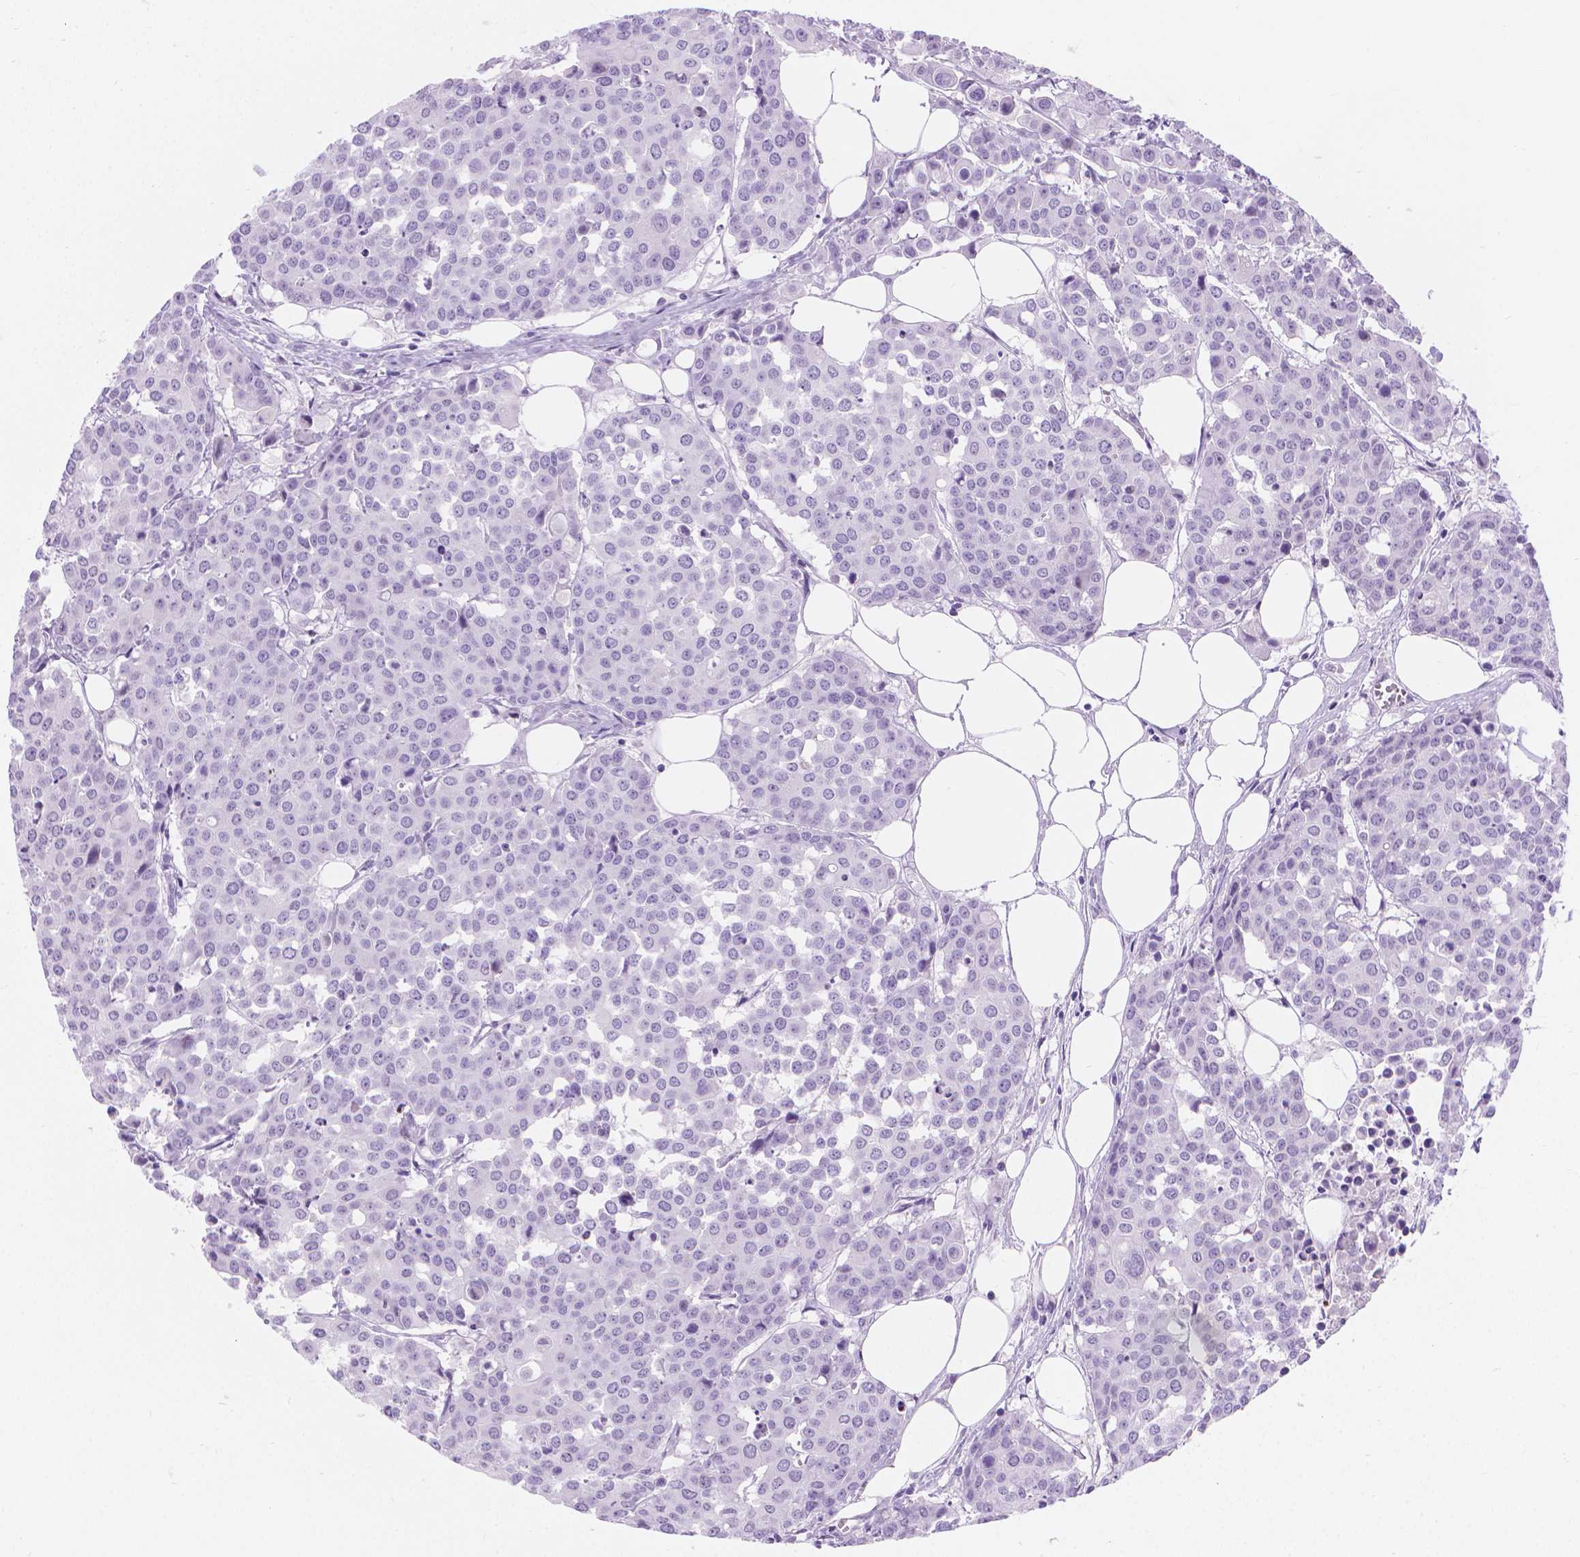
{"staining": {"intensity": "negative", "quantity": "none", "location": "none"}, "tissue": "carcinoid", "cell_type": "Tumor cells", "image_type": "cancer", "snomed": [{"axis": "morphology", "description": "Carcinoid, malignant, NOS"}, {"axis": "topography", "description": "Colon"}], "caption": "Tumor cells are negative for protein expression in human carcinoid.", "gene": "CFAP52", "patient": {"sex": "male", "age": 81}}